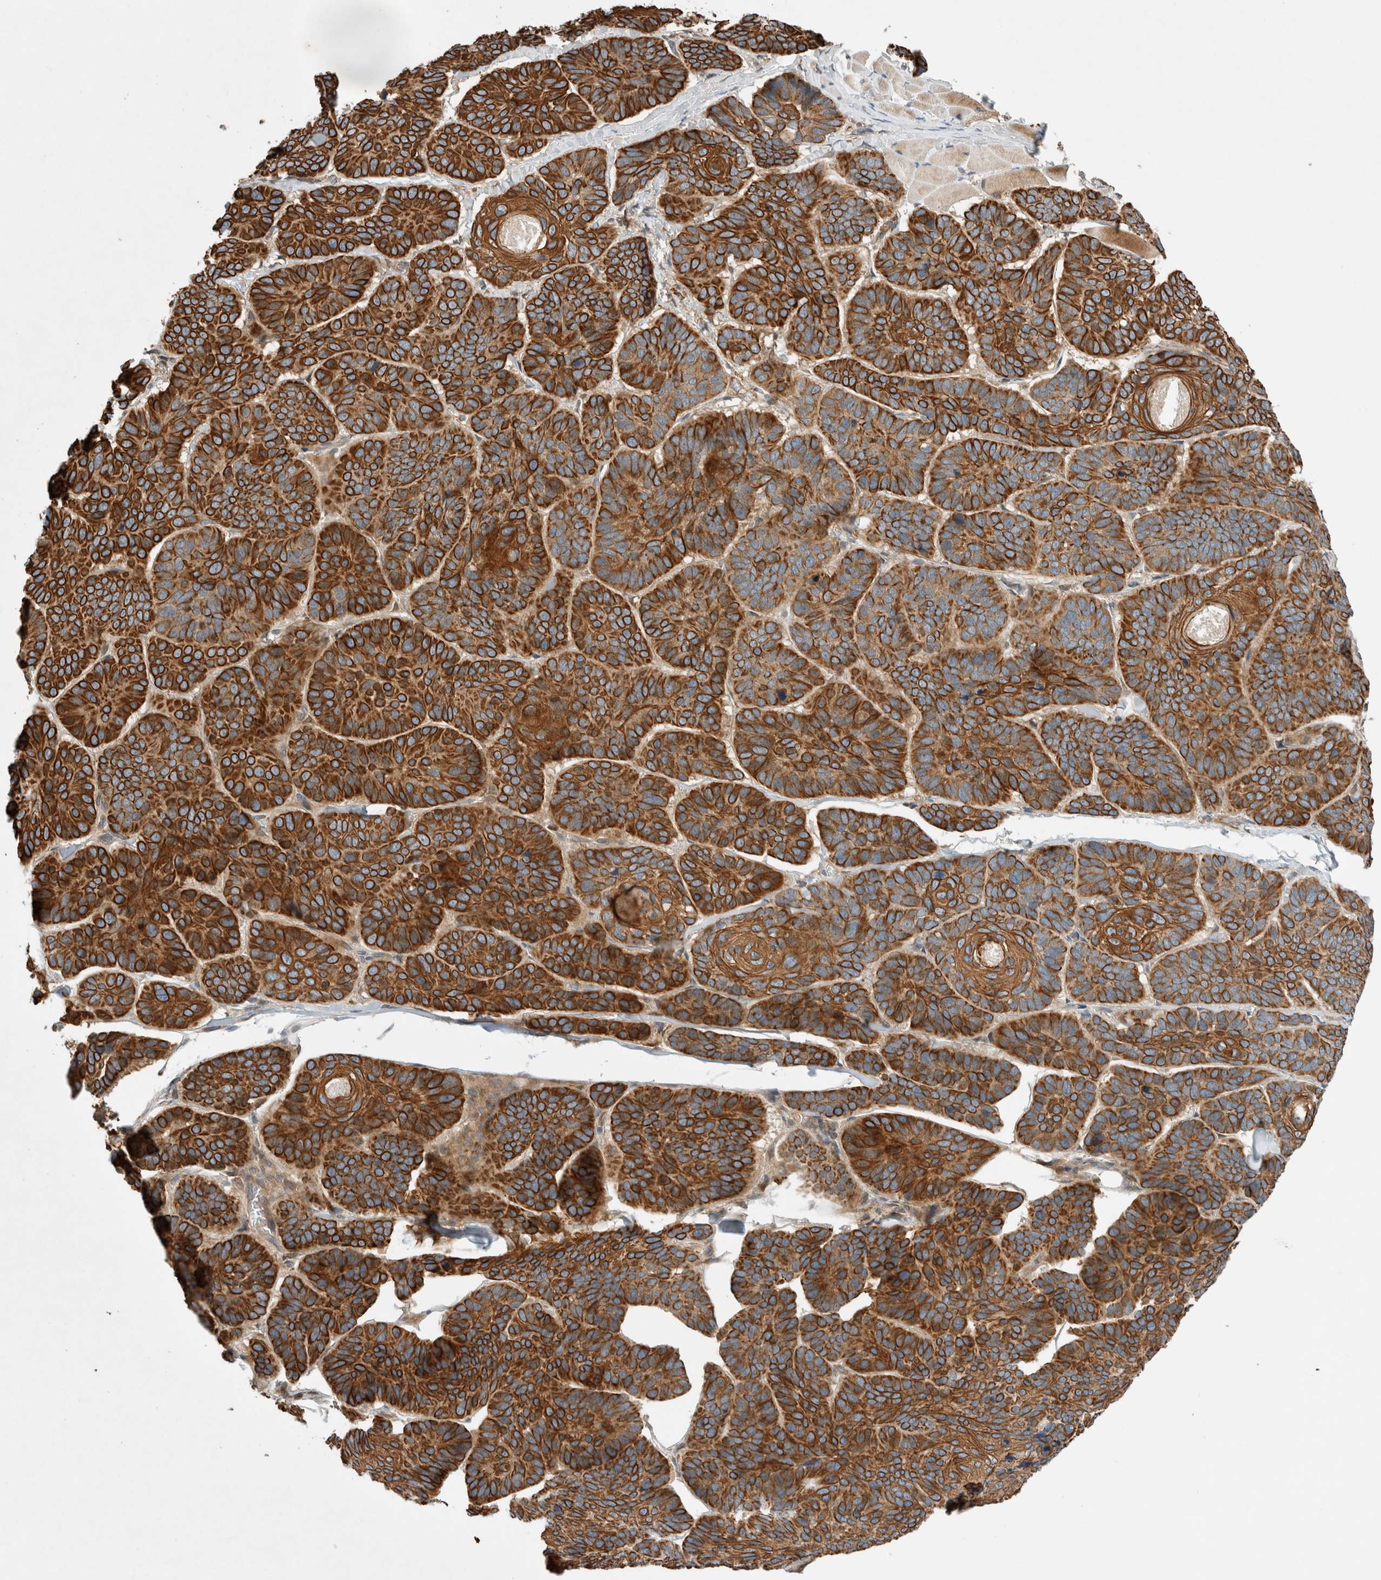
{"staining": {"intensity": "strong", "quantity": ">75%", "location": "cytoplasmic/membranous"}, "tissue": "skin cancer", "cell_type": "Tumor cells", "image_type": "cancer", "snomed": [{"axis": "morphology", "description": "Basal cell carcinoma"}, {"axis": "topography", "description": "Skin"}], "caption": "A brown stain labels strong cytoplasmic/membranous expression of a protein in human skin cancer tumor cells.", "gene": "ARMC9", "patient": {"sex": "male", "age": 62}}